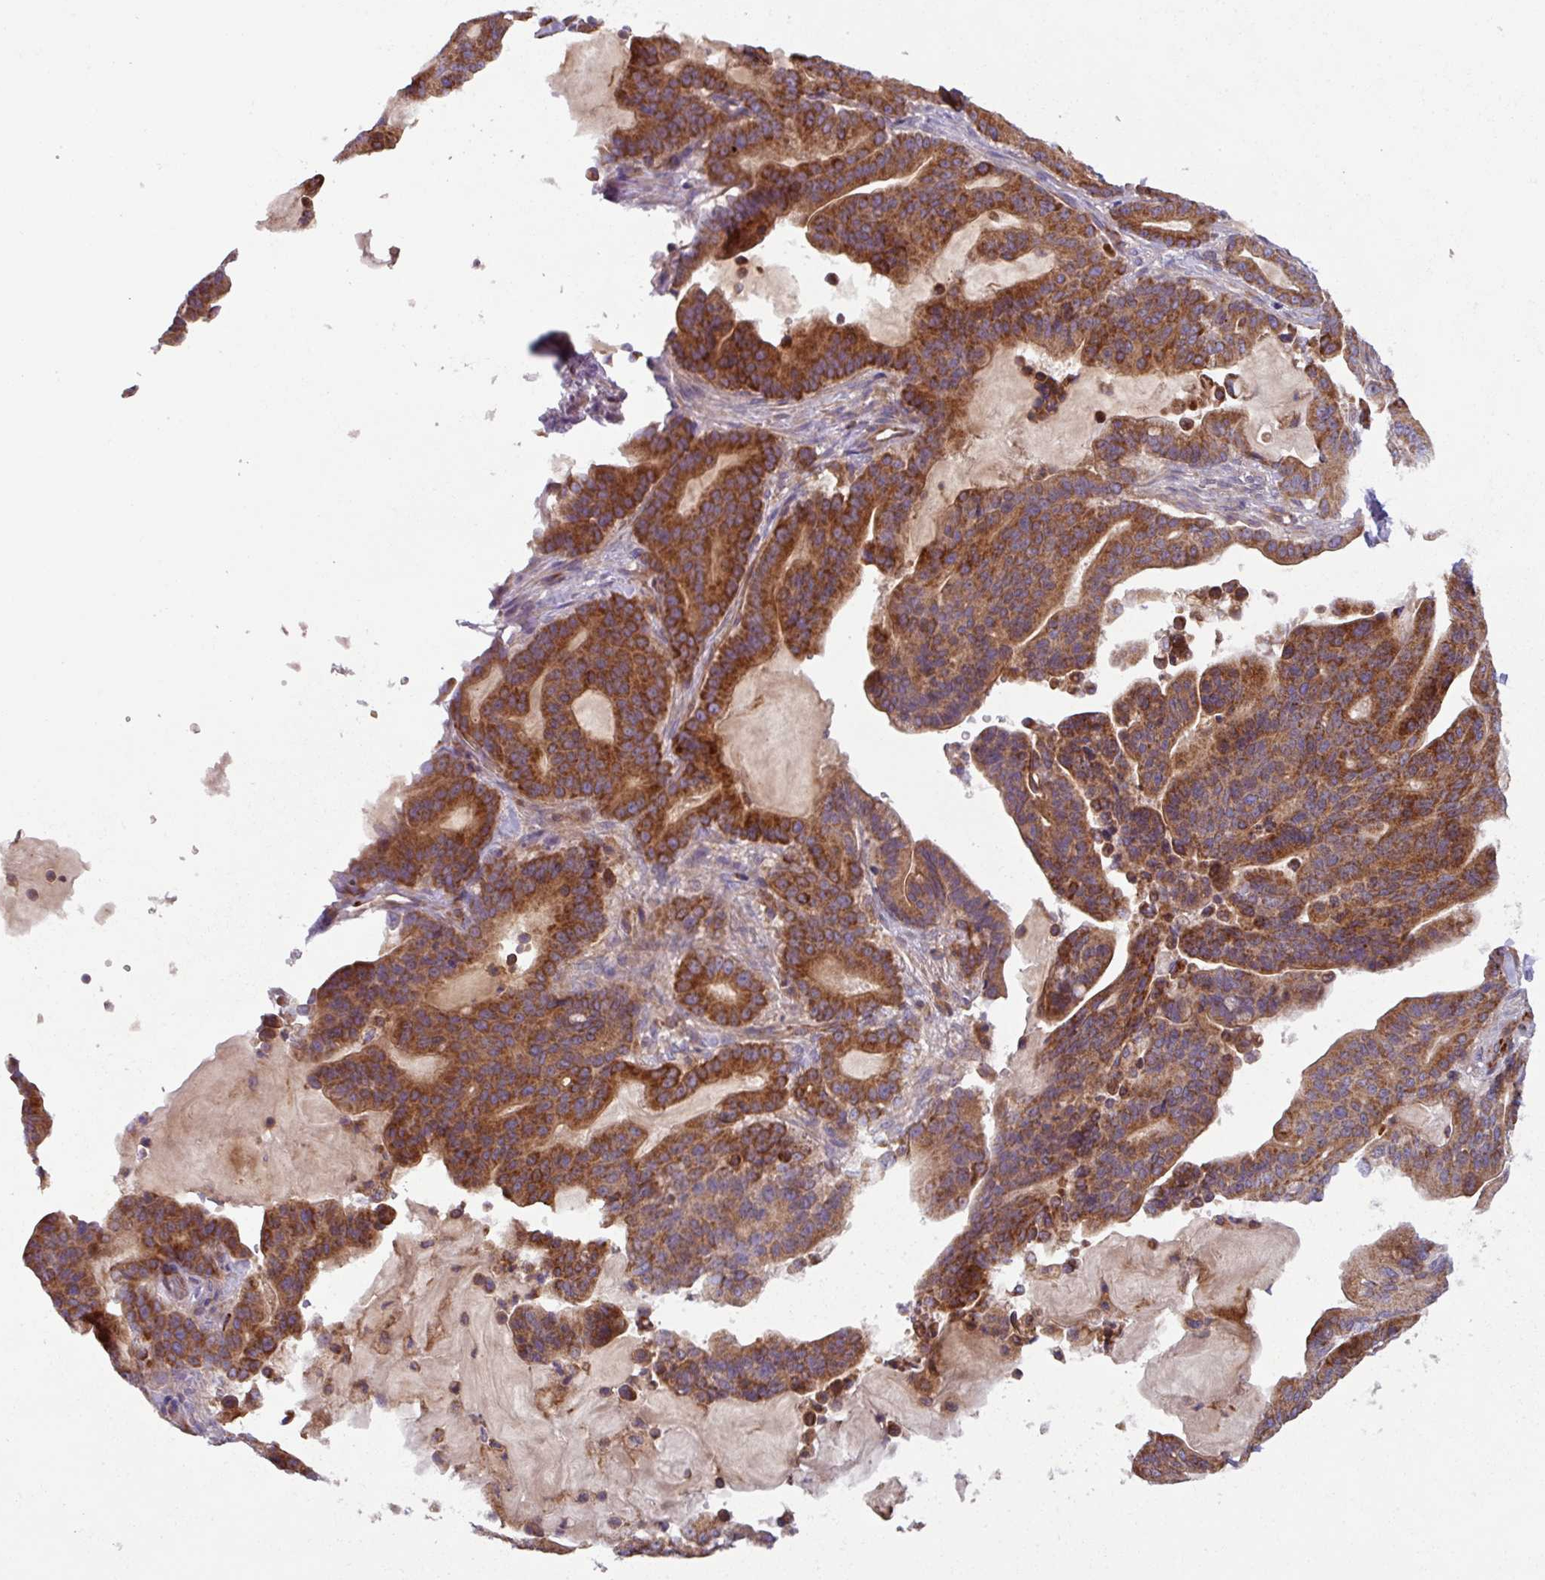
{"staining": {"intensity": "strong", "quantity": ">75%", "location": "cytoplasmic/membranous"}, "tissue": "pancreatic cancer", "cell_type": "Tumor cells", "image_type": "cancer", "snomed": [{"axis": "morphology", "description": "Adenocarcinoma, NOS"}, {"axis": "topography", "description": "Pancreas"}], "caption": "This is an image of immunohistochemistry (IHC) staining of pancreatic cancer, which shows strong staining in the cytoplasmic/membranous of tumor cells.", "gene": "PLEKHD1", "patient": {"sex": "male", "age": 63}}